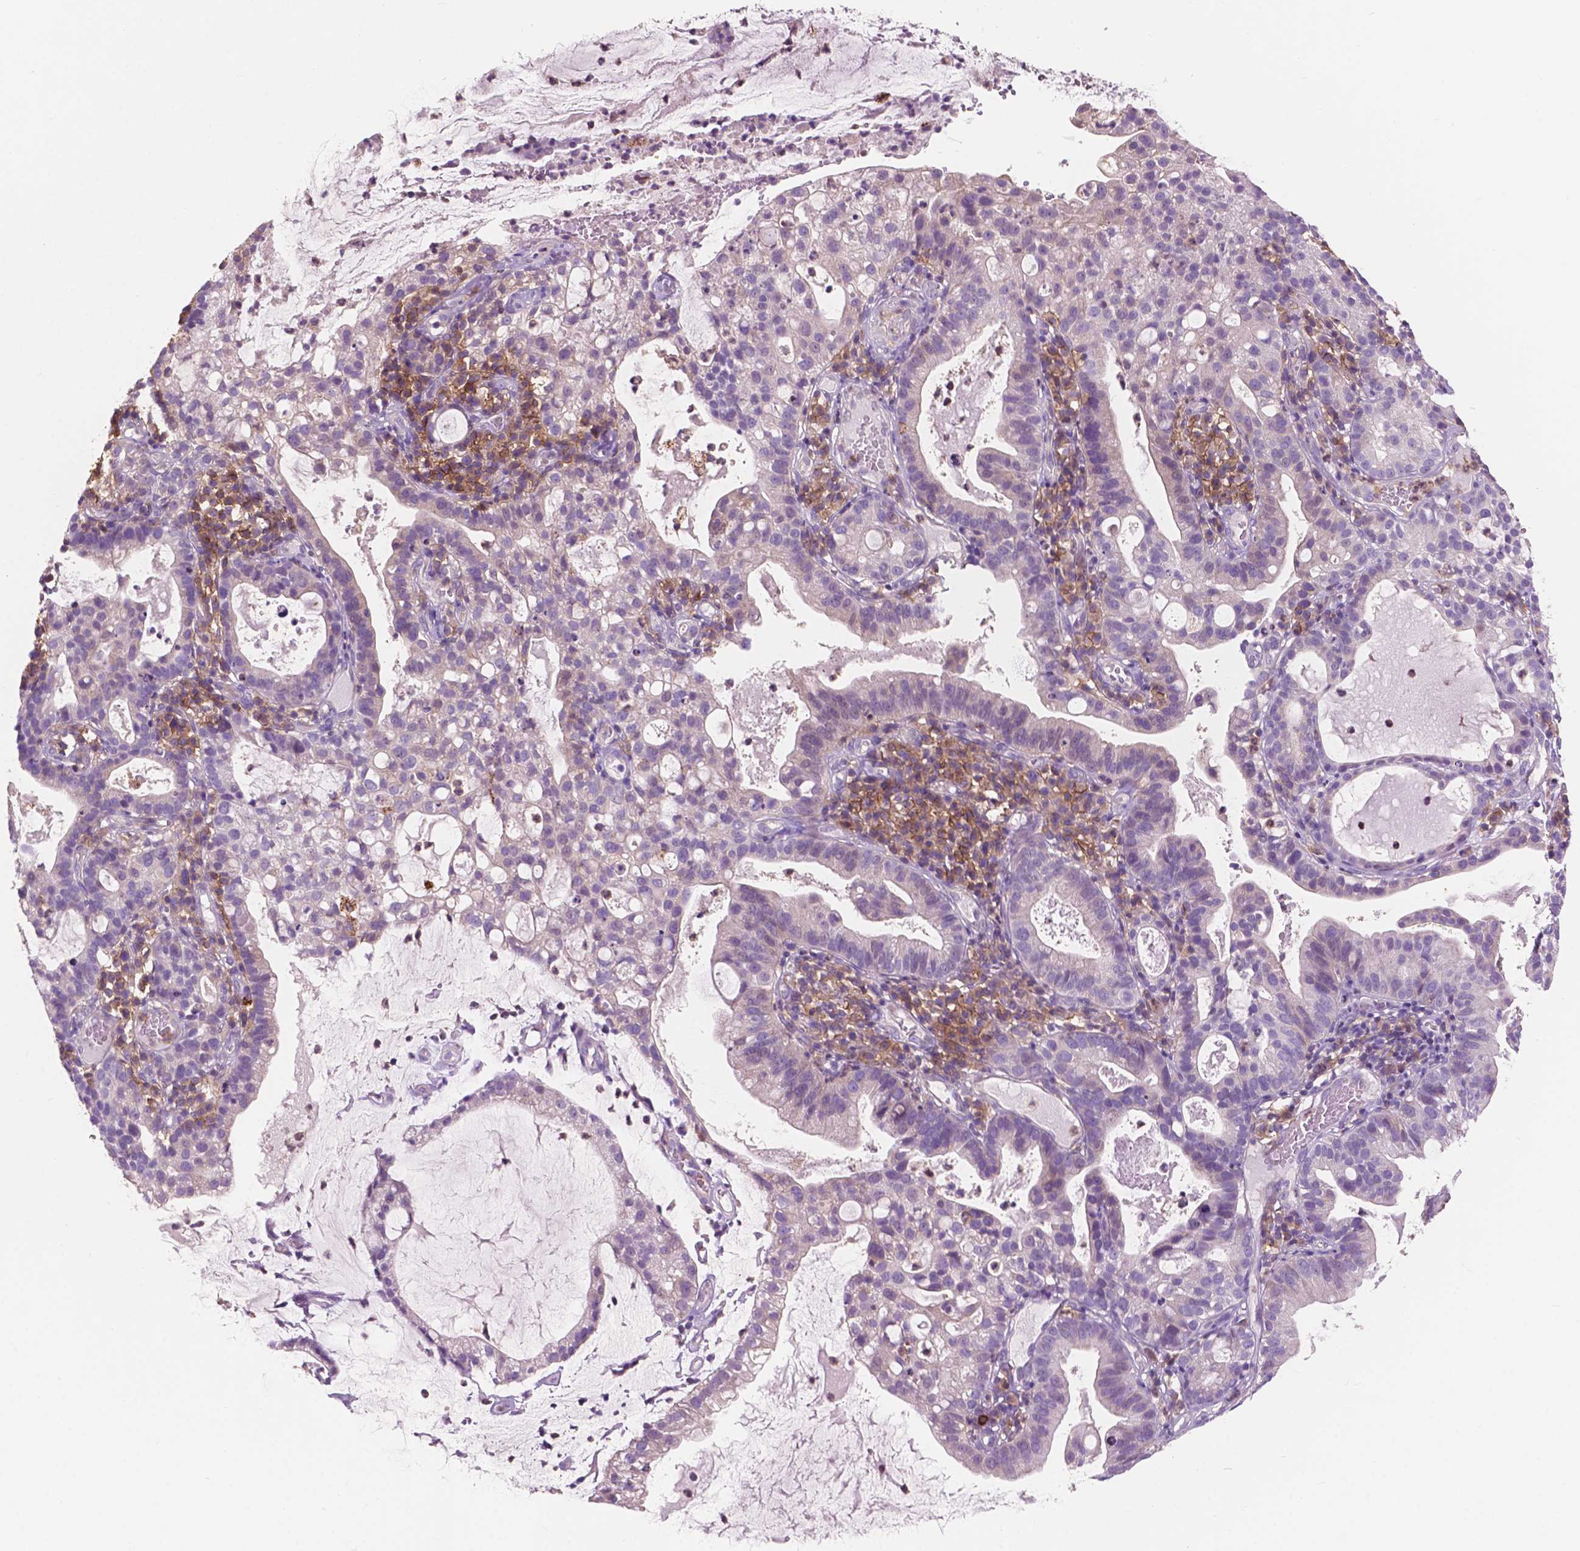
{"staining": {"intensity": "negative", "quantity": "none", "location": "none"}, "tissue": "cervical cancer", "cell_type": "Tumor cells", "image_type": "cancer", "snomed": [{"axis": "morphology", "description": "Adenocarcinoma, NOS"}, {"axis": "topography", "description": "Cervix"}], "caption": "There is no significant expression in tumor cells of cervical adenocarcinoma.", "gene": "SEMA4A", "patient": {"sex": "female", "age": 41}}